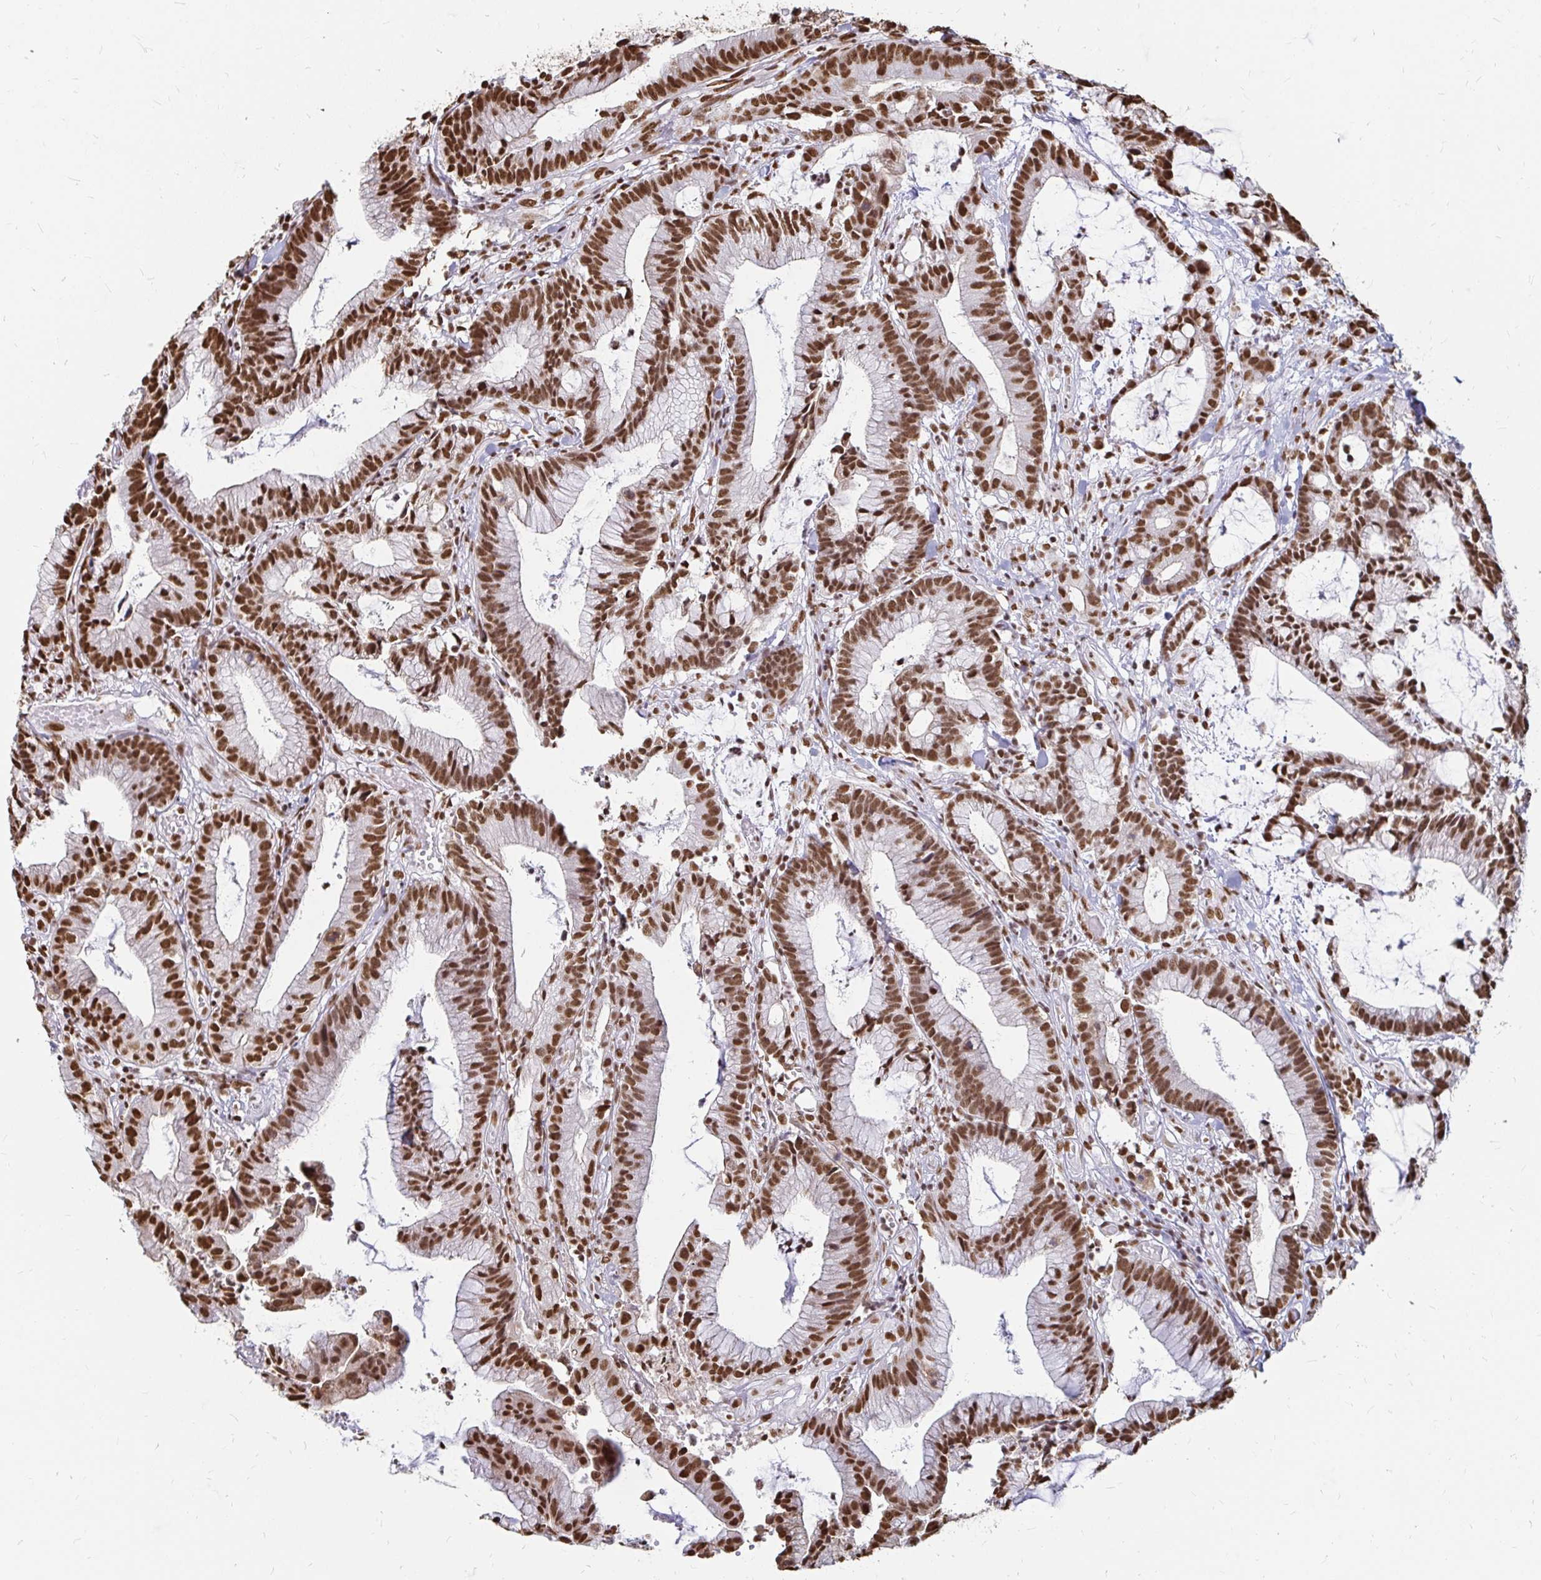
{"staining": {"intensity": "strong", "quantity": ">75%", "location": "nuclear"}, "tissue": "colorectal cancer", "cell_type": "Tumor cells", "image_type": "cancer", "snomed": [{"axis": "morphology", "description": "Adenocarcinoma, NOS"}, {"axis": "topography", "description": "Colon"}], "caption": "A photomicrograph of colorectal adenocarcinoma stained for a protein exhibits strong nuclear brown staining in tumor cells.", "gene": "HNRNPU", "patient": {"sex": "female", "age": 78}}